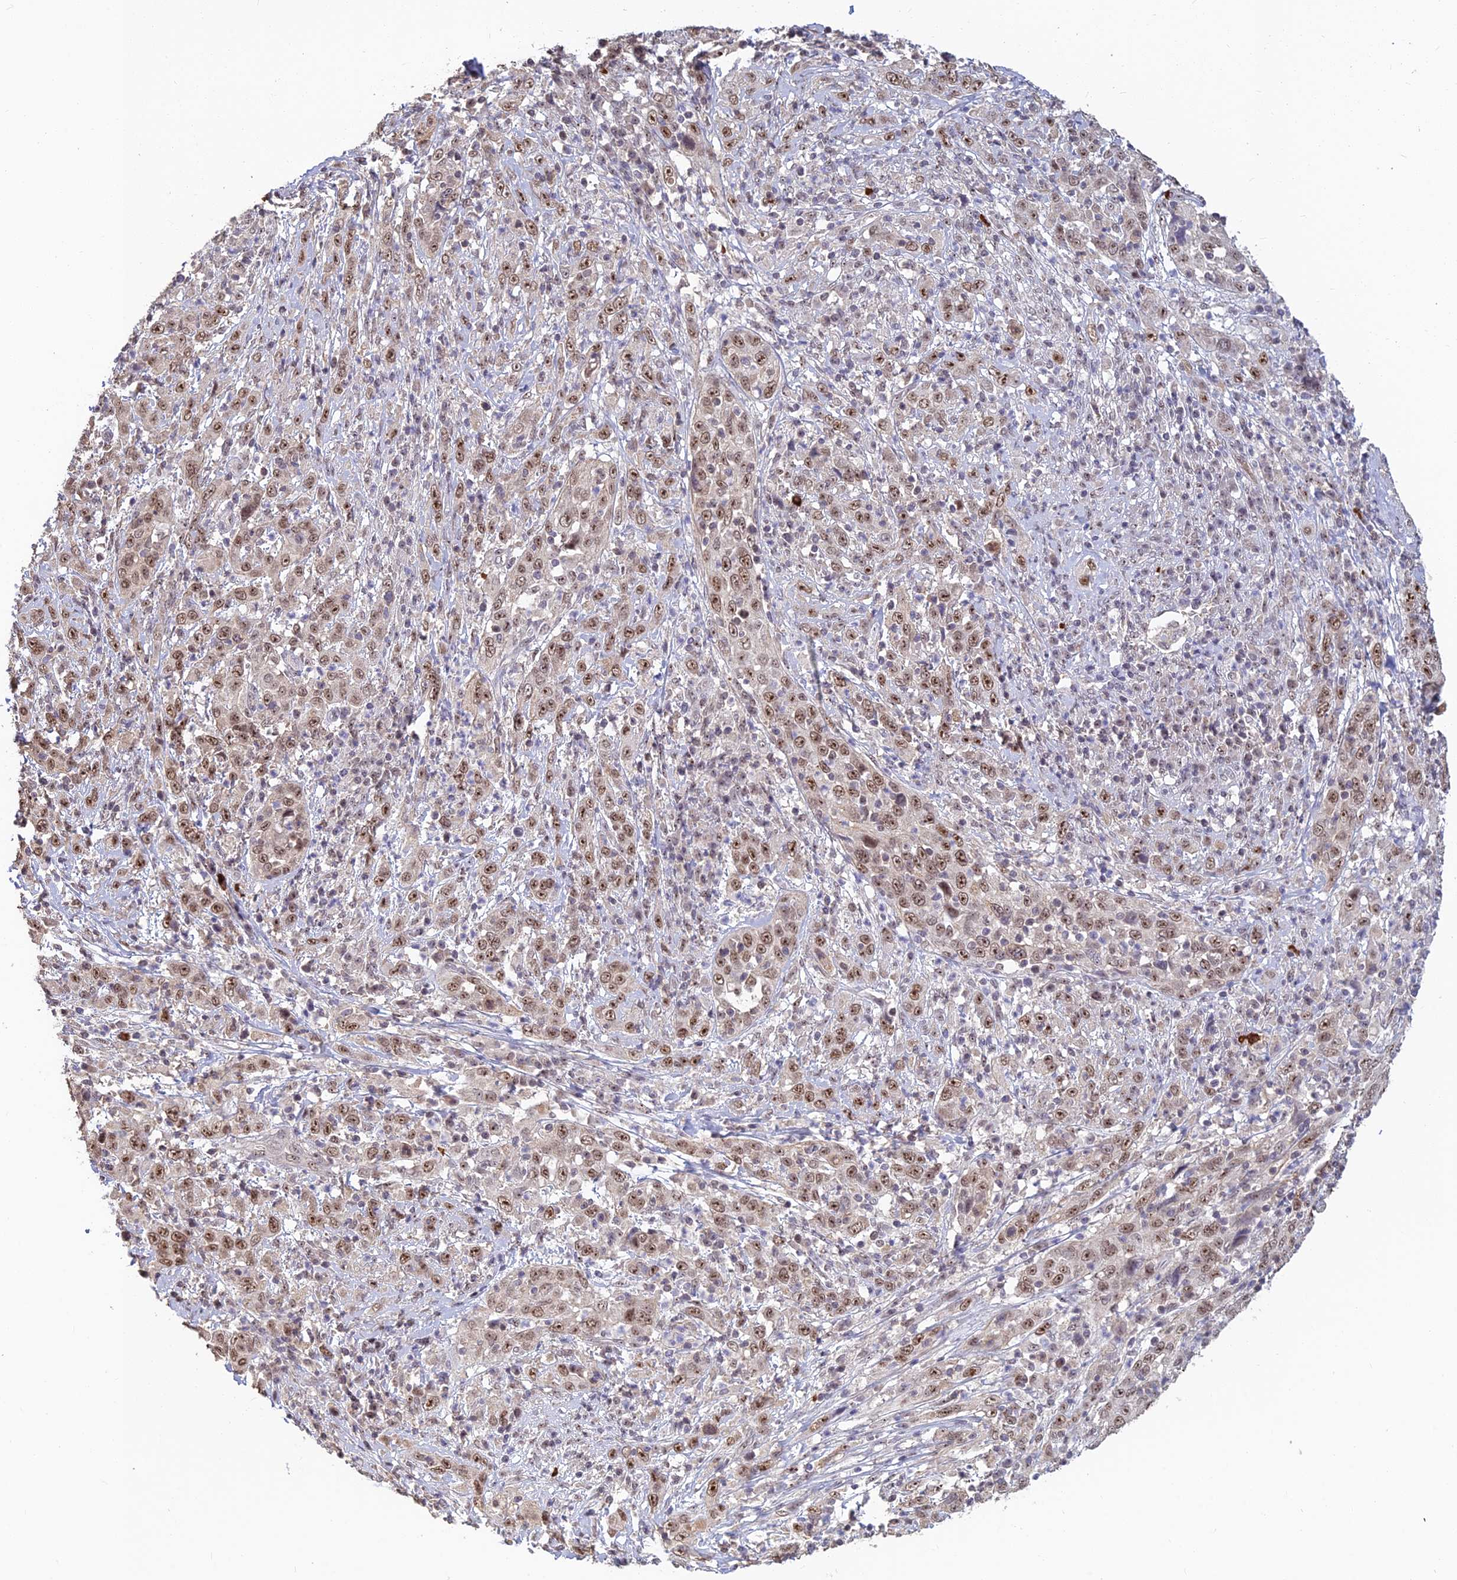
{"staining": {"intensity": "moderate", "quantity": ">75%", "location": "nuclear"}, "tissue": "cervical cancer", "cell_type": "Tumor cells", "image_type": "cancer", "snomed": [{"axis": "morphology", "description": "Squamous cell carcinoma, NOS"}, {"axis": "topography", "description": "Cervix"}], "caption": "High-power microscopy captured an immunohistochemistry (IHC) micrograph of cervical cancer, revealing moderate nuclear expression in approximately >75% of tumor cells.", "gene": "POLR1G", "patient": {"sex": "female", "age": 46}}